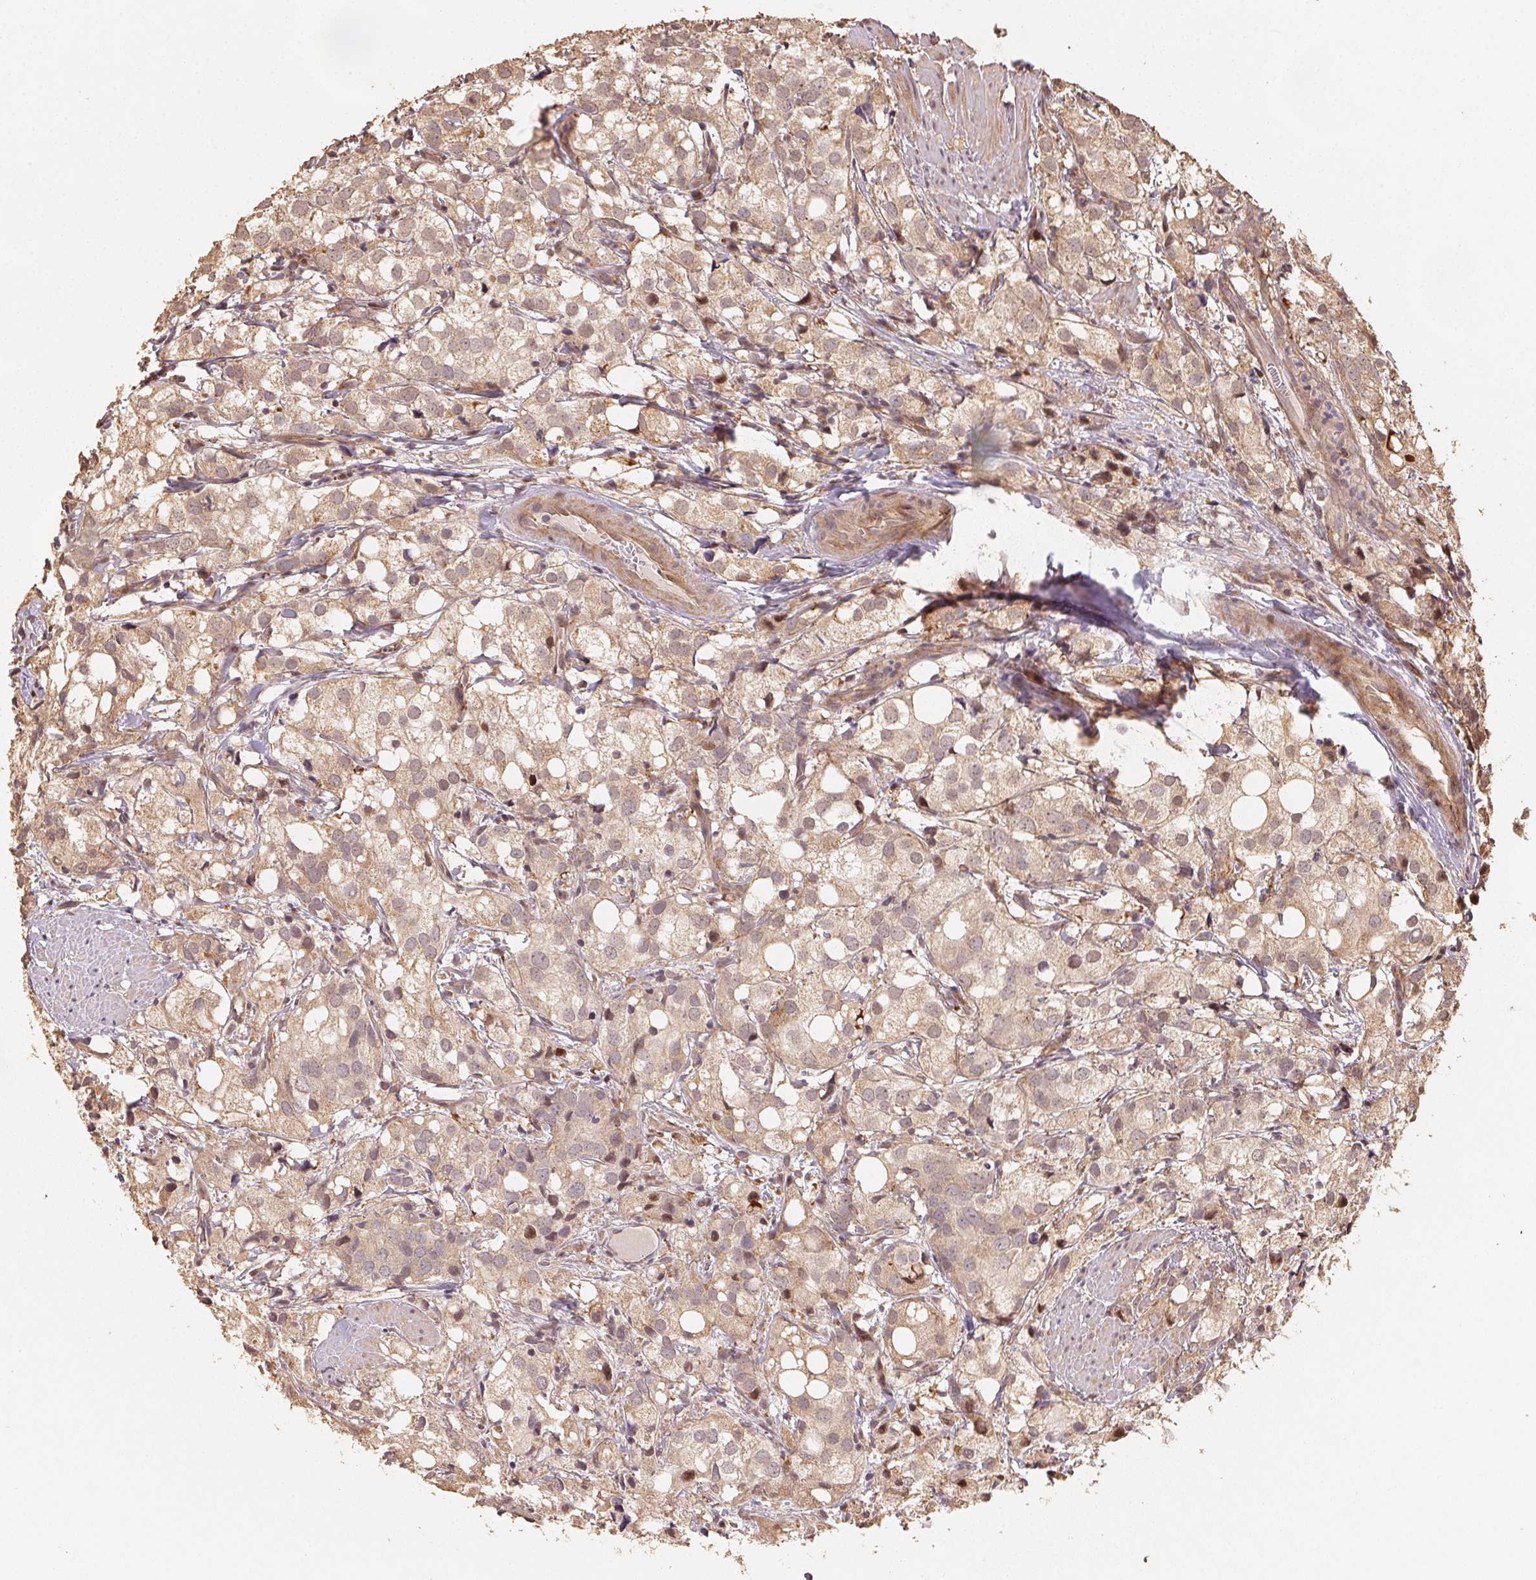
{"staining": {"intensity": "weak", "quantity": ">75%", "location": "cytoplasmic/membranous"}, "tissue": "prostate cancer", "cell_type": "Tumor cells", "image_type": "cancer", "snomed": [{"axis": "morphology", "description": "Adenocarcinoma, High grade"}, {"axis": "topography", "description": "Prostate"}], "caption": "This histopathology image shows immunohistochemistry staining of human high-grade adenocarcinoma (prostate), with low weak cytoplasmic/membranous staining in approximately >75% of tumor cells.", "gene": "TMEM222", "patient": {"sex": "male", "age": 86}}